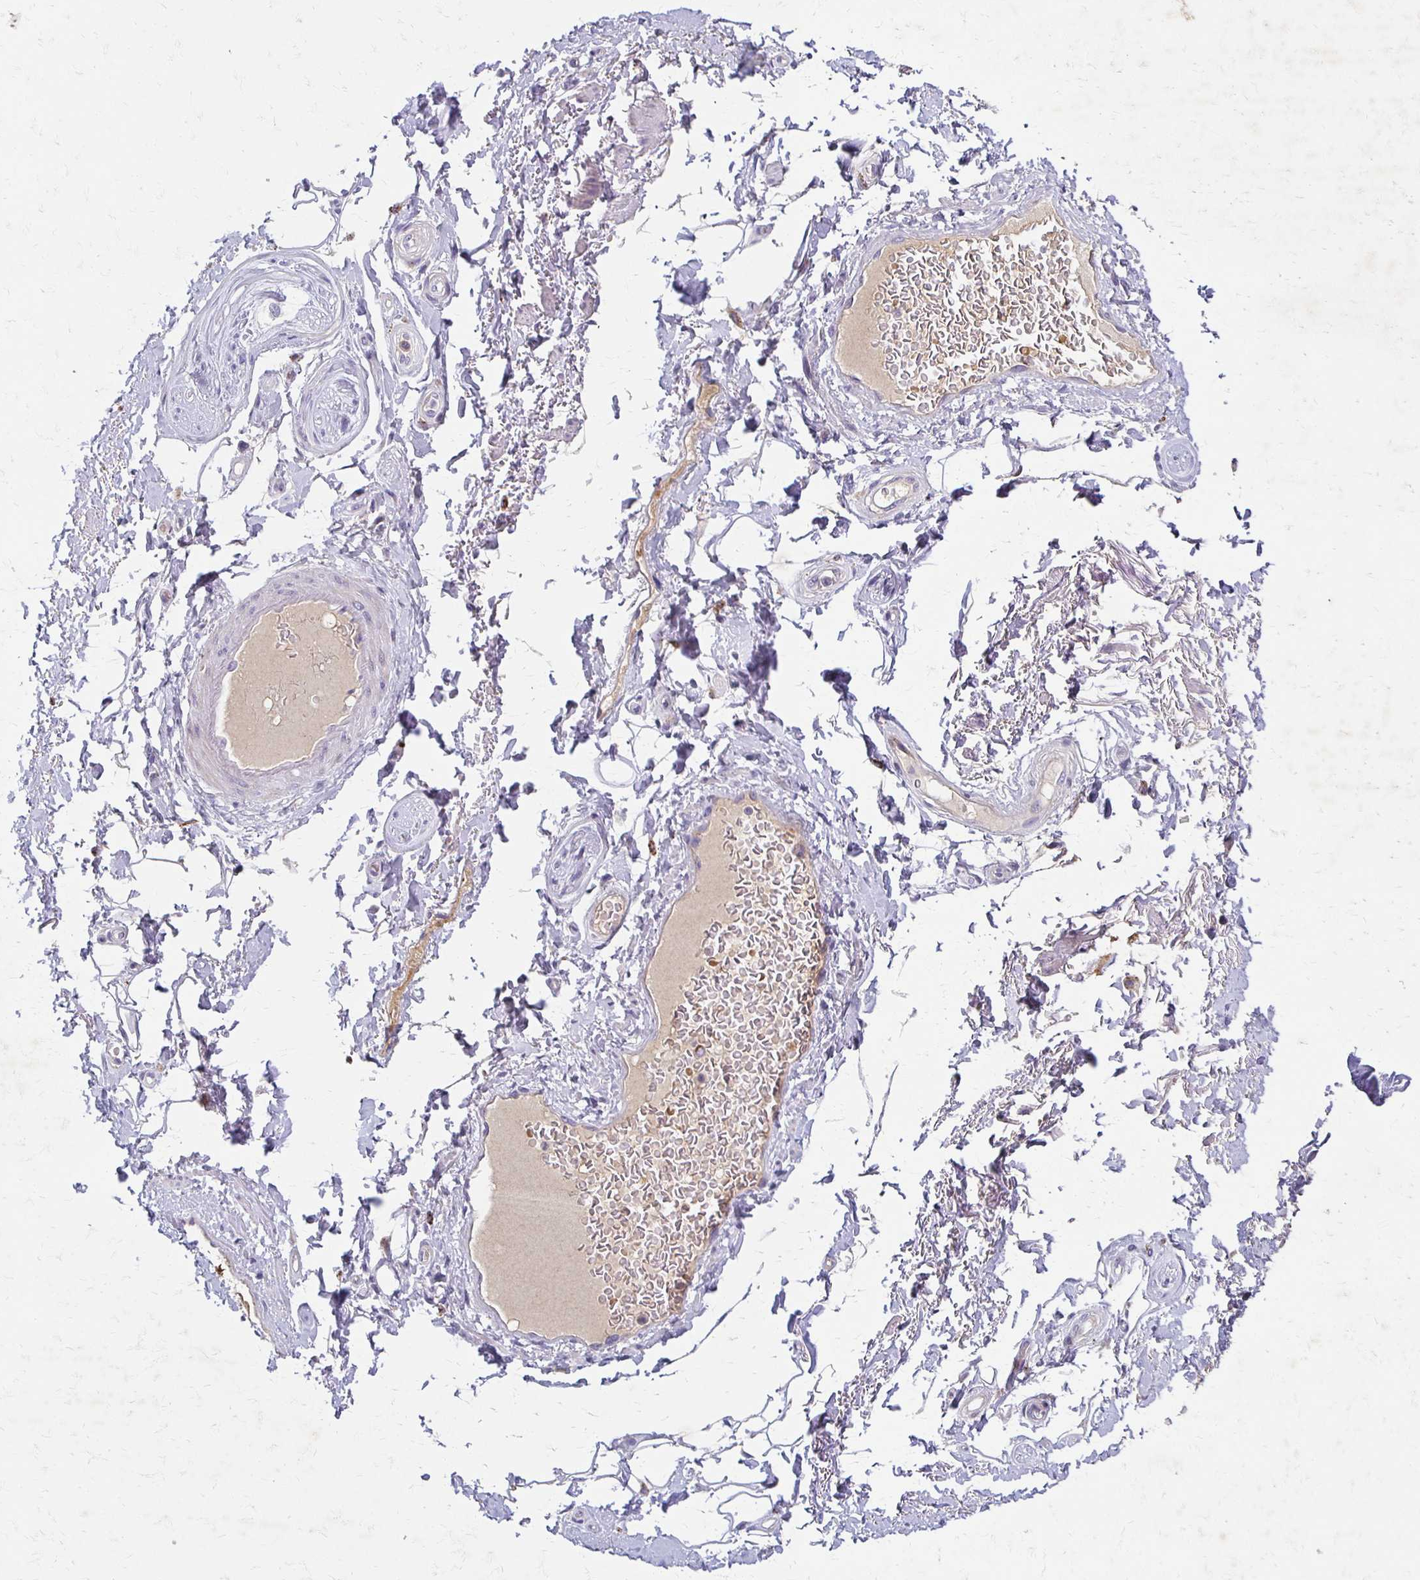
{"staining": {"intensity": "negative", "quantity": "none", "location": "none"}, "tissue": "adipose tissue", "cell_type": "Adipocytes", "image_type": "normal", "snomed": [{"axis": "morphology", "description": "Normal tissue, NOS"}, {"axis": "topography", "description": "Peripheral nerve tissue"}], "caption": "Micrograph shows no protein positivity in adipocytes of unremarkable adipose tissue.", "gene": "BBS12", "patient": {"sex": "male", "age": 51}}